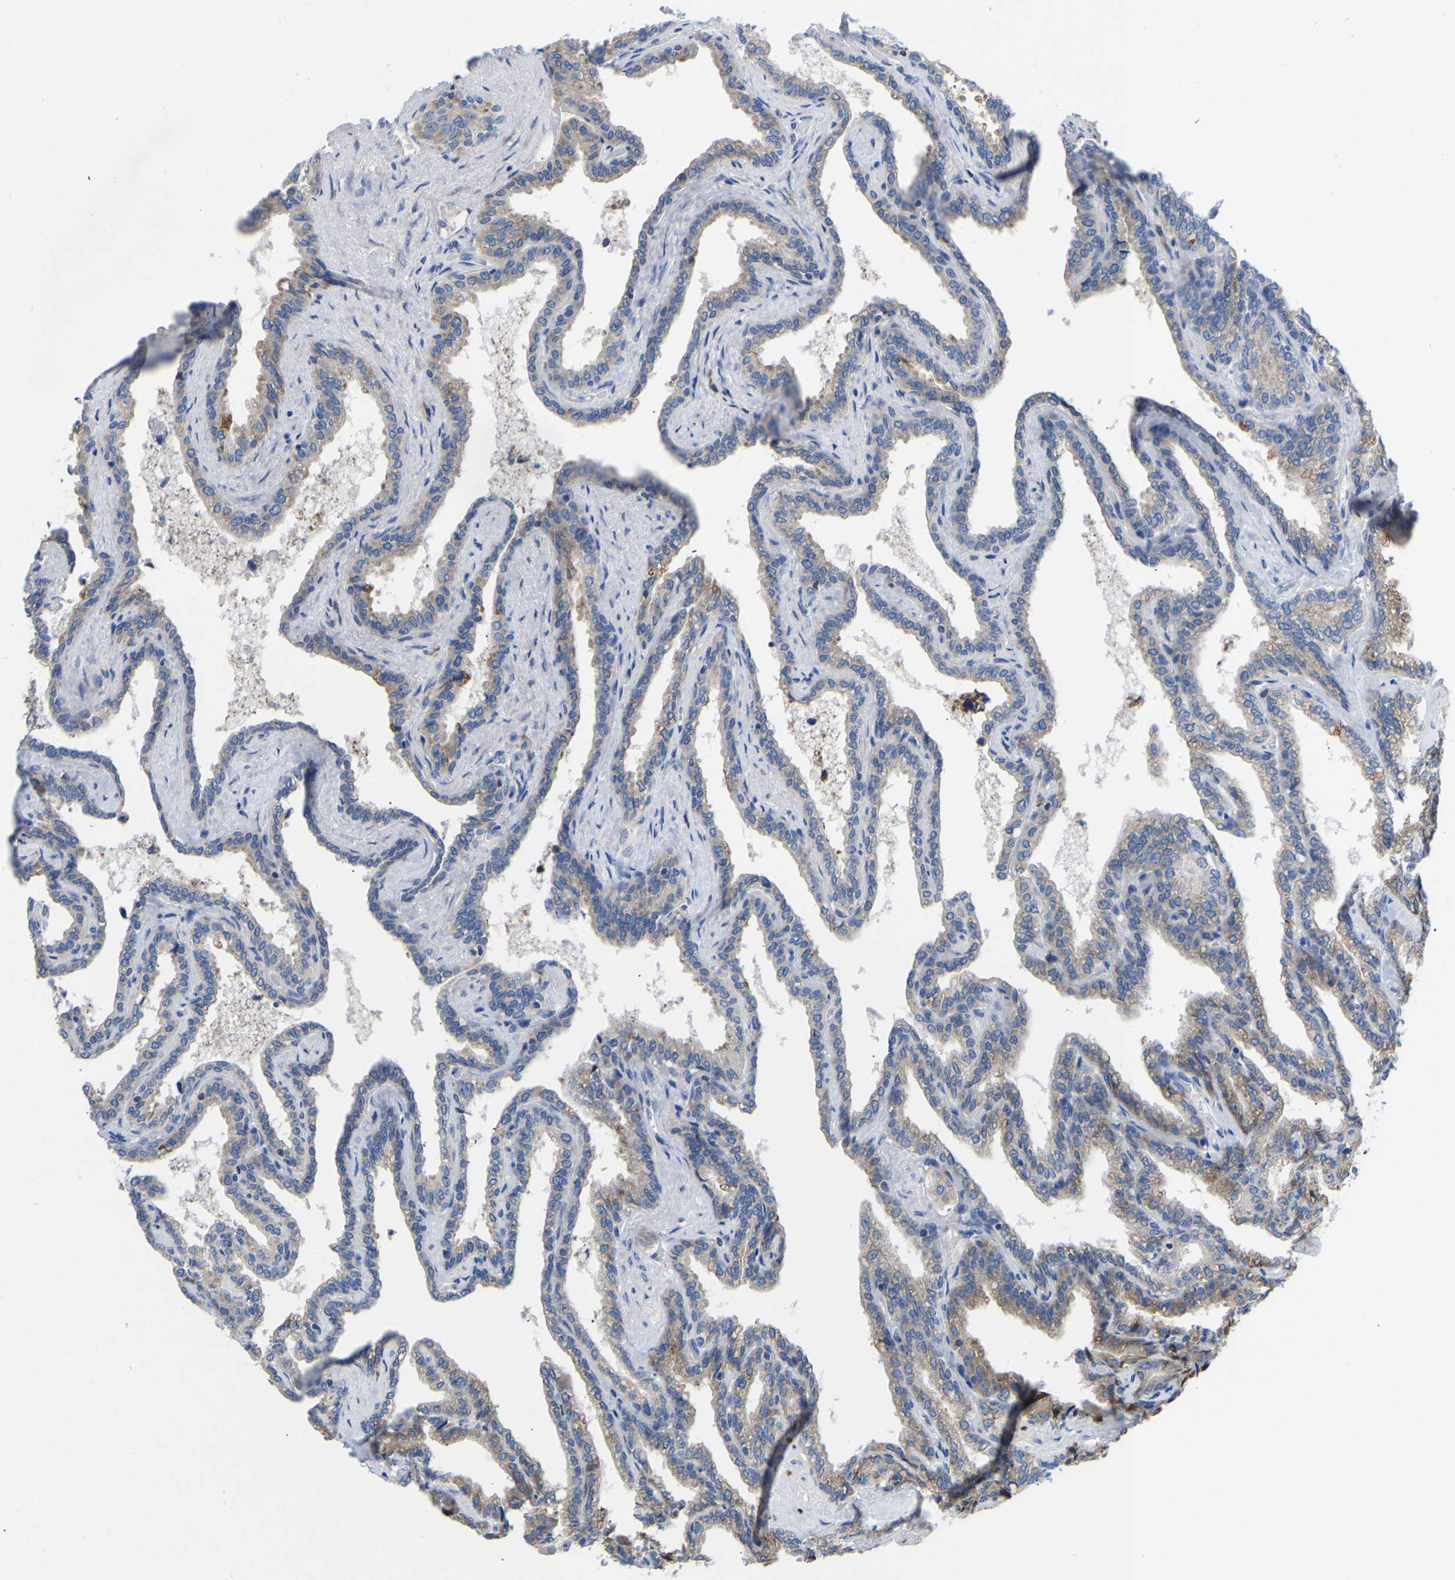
{"staining": {"intensity": "weak", "quantity": "25%-75%", "location": "cytoplasmic/membranous"}, "tissue": "seminal vesicle", "cell_type": "Glandular cells", "image_type": "normal", "snomed": [{"axis": "morphology", "description": "Normal tissue, NOS"}, {"axis": "topography", "description": "Seminal veicle"}], "caption": "Immunohistochemistry (IHC) staining of benign seminal vesicle, which shows low levels of weak cytoplasmic/membranous expression in about 25%-75% of glandular cells indicating weak cytoplasmic/membranous protein staining. The staining was performed using DAB (3,3'-diaminobenzidine) (brown) for protein detection and nuclei were counterstained in hematoxylin (blue).", "gene": "ABCA10", "patient": {"sex": "male", "age": 46}}